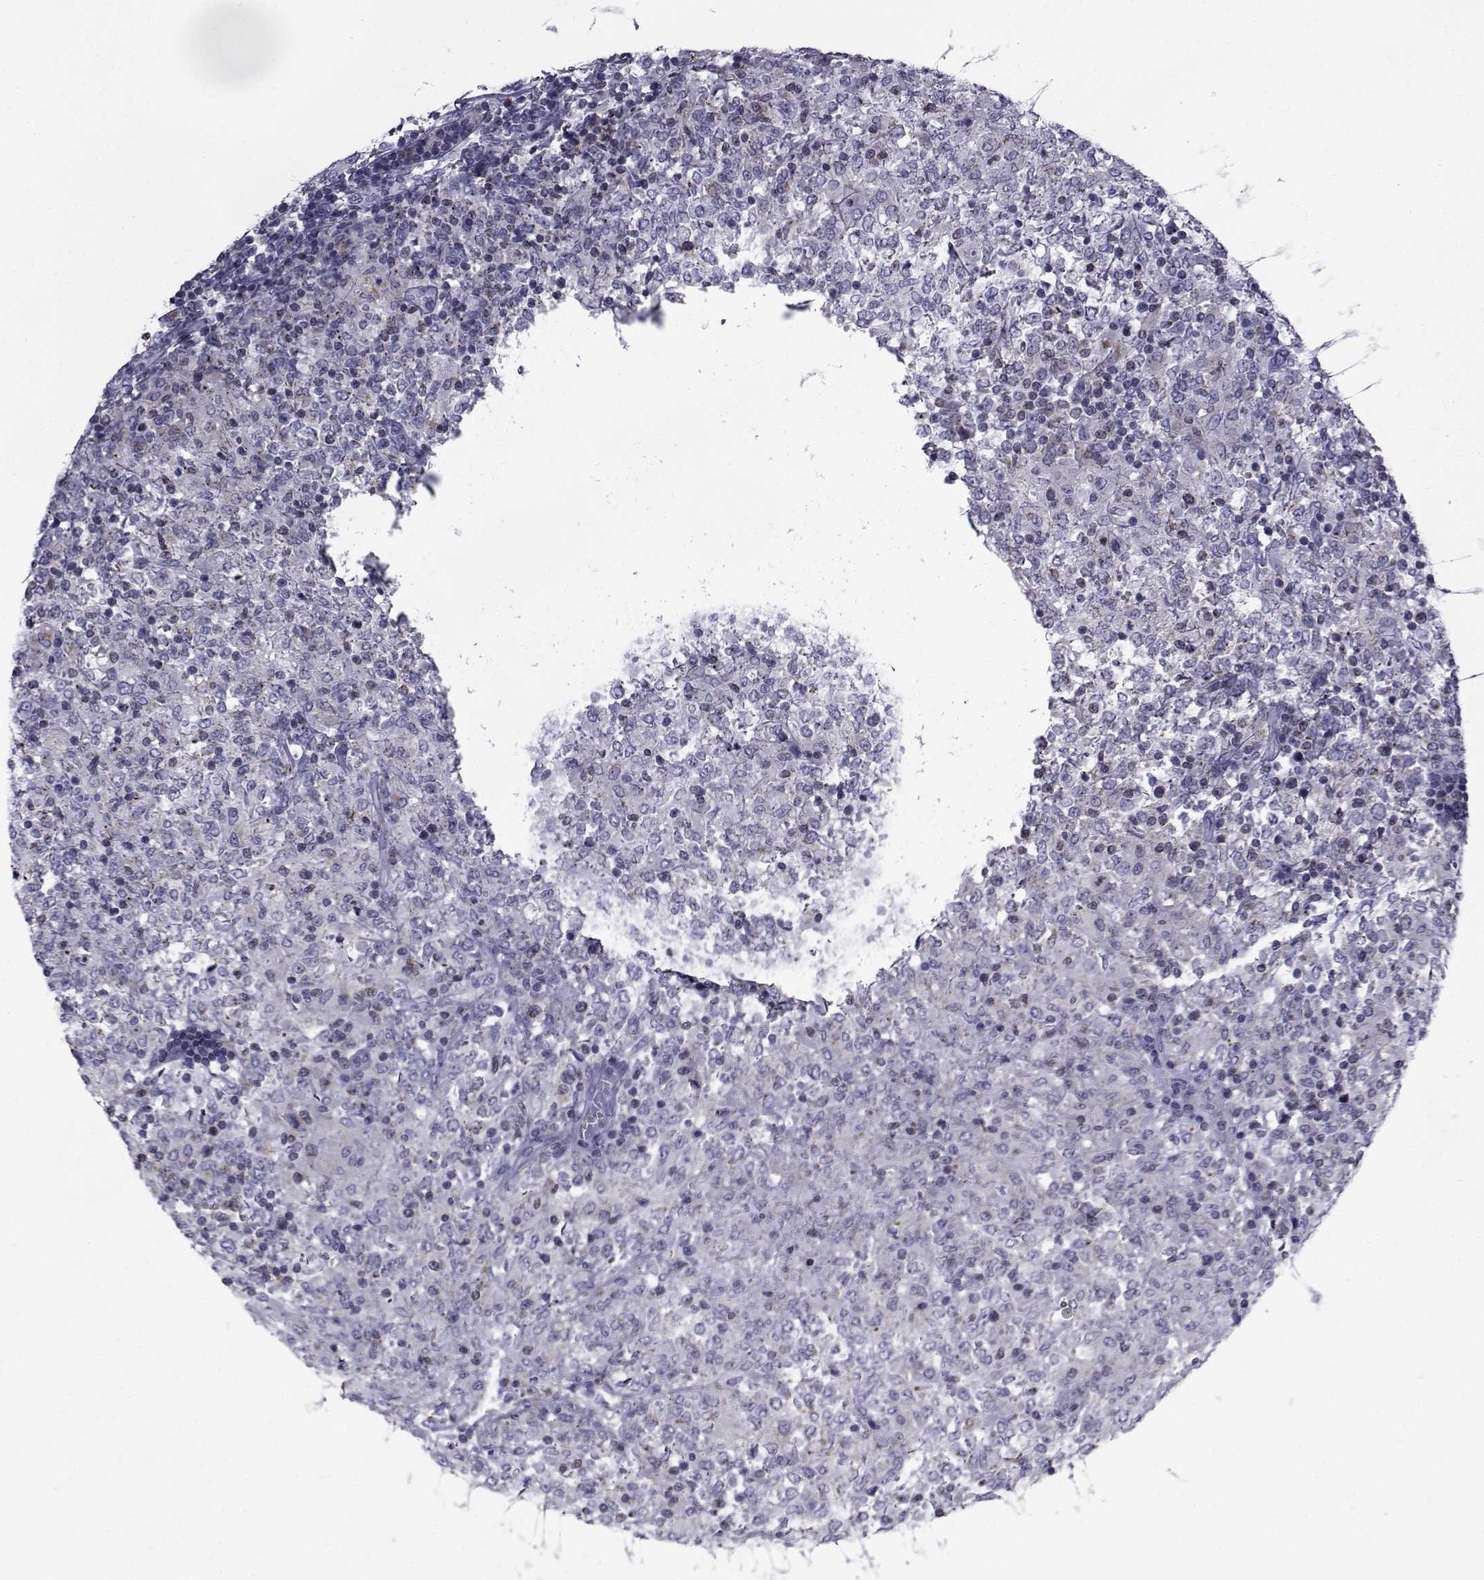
{"staining": {"intensity": "negative", "quantity": "none", "location": "none"}, "tissue": "lymphoma", "cell_type": "Tumor cells", "image_type": "cancer", "snomed": [{"axis": "morphology", "description": "Malignant lymphoma, non-Hodgkin's type, High grade"}, {"axis": "topography", "description": "Lymph node"}], "caption": "Tumor cells are negative for protein expression in human lymphoma.", "gene": "PDE6H", "patient": {"sex": "female", "age": 84}}